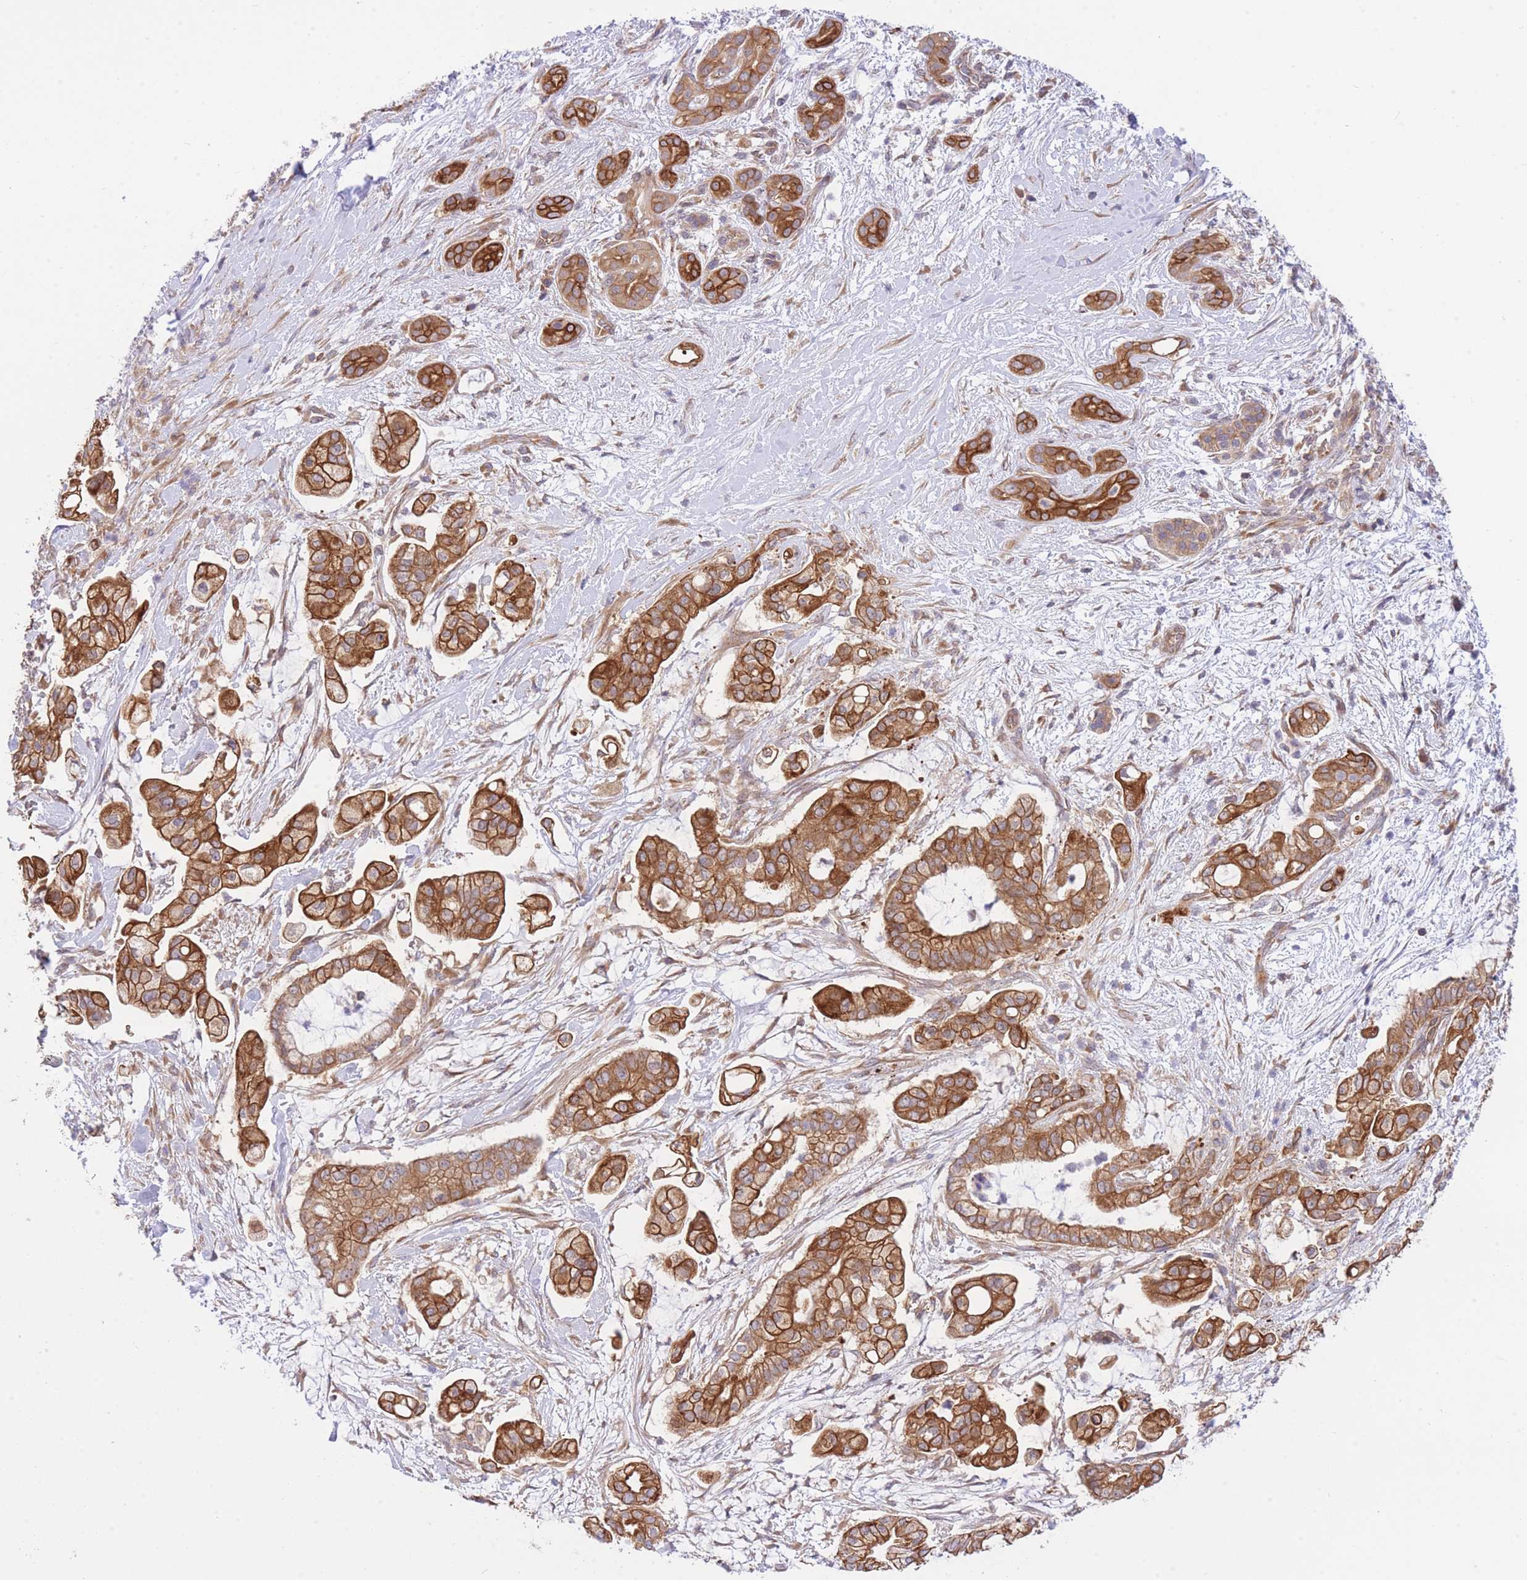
{"staining": {"intensity": "strong", "quantity": ">75%", "location": "cytoplasmic/membranous"}, "tissue": "pancreatic cancer", "cell_type": "Tumor cells", "image_type": "cancer", "snomed": [{"axis": "morphology", "description": "Adenocarcinoma, NOS"}, {"axis": "topography", "description": "Pancreas"}], "caption": "Immunohistochemistry (IHC) photomicrograph of adenocarcinoma (pancreatic) stained for a protein (brown), which demonstrates high levels of strong cytoplasmic/membranous expression in approximately >75% of tumor cells.", "gene": "EIF2B2", "patient": {"sex": "female", "age": 69}}